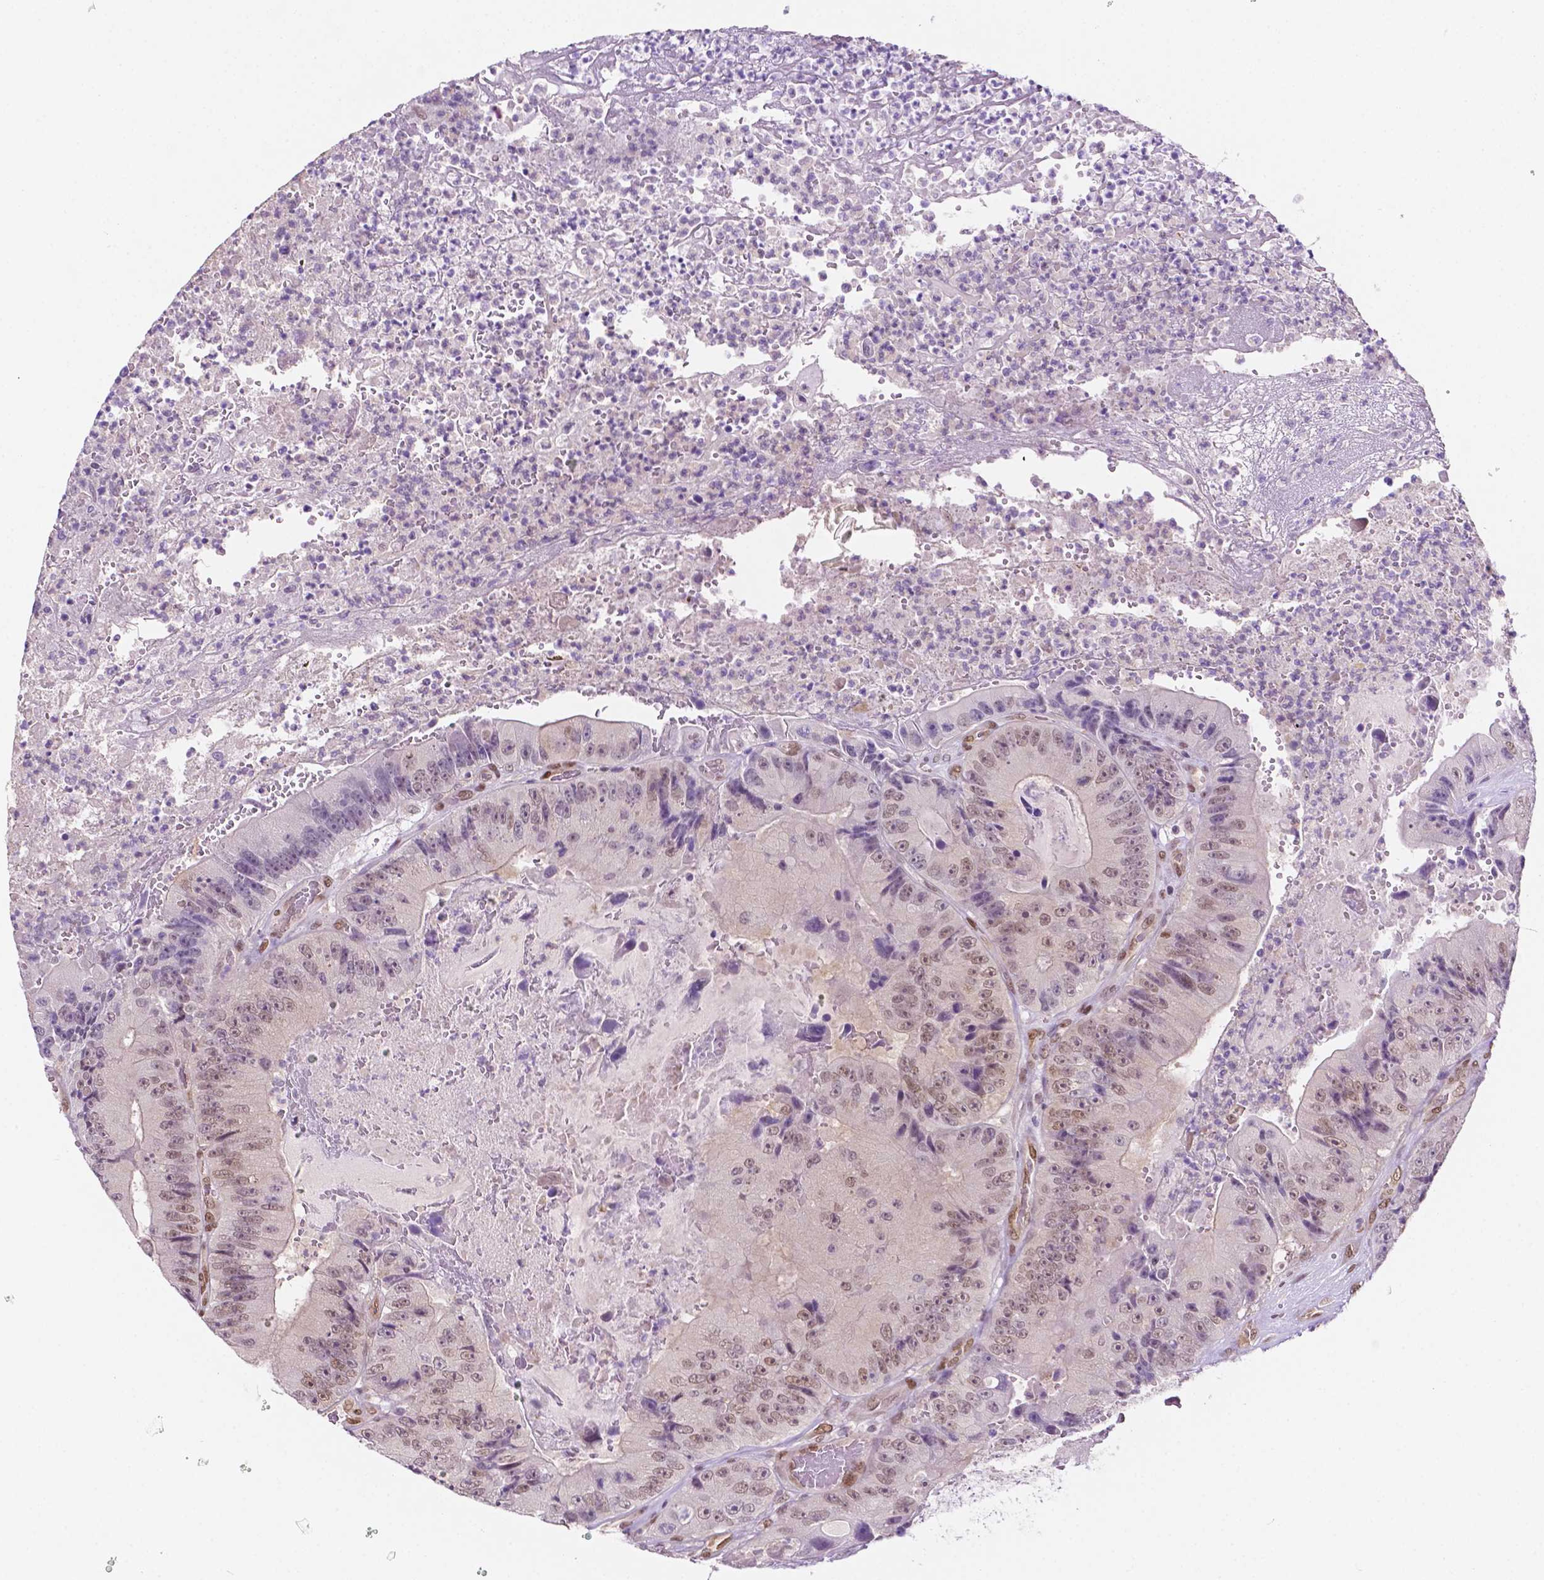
{"staining": {"intensity": "weak", "quantity": ">75%", "location": "nuclear"}, "tissue": "colorectal cancer", "cell_type": "Tumor cells", "image_type": "cancer", "snomed": [{"axis": "morphology", "description": "Adenocarcinoma, NOS"}, {"axis": "topography", "description": "Colon"}], "caption": "Weak nuclear protein positivity is identified in approximately >75% of tumor cells in colorectal cancer.", "gene": "ERF", "patient": {"sex": "female", "age": 86}}